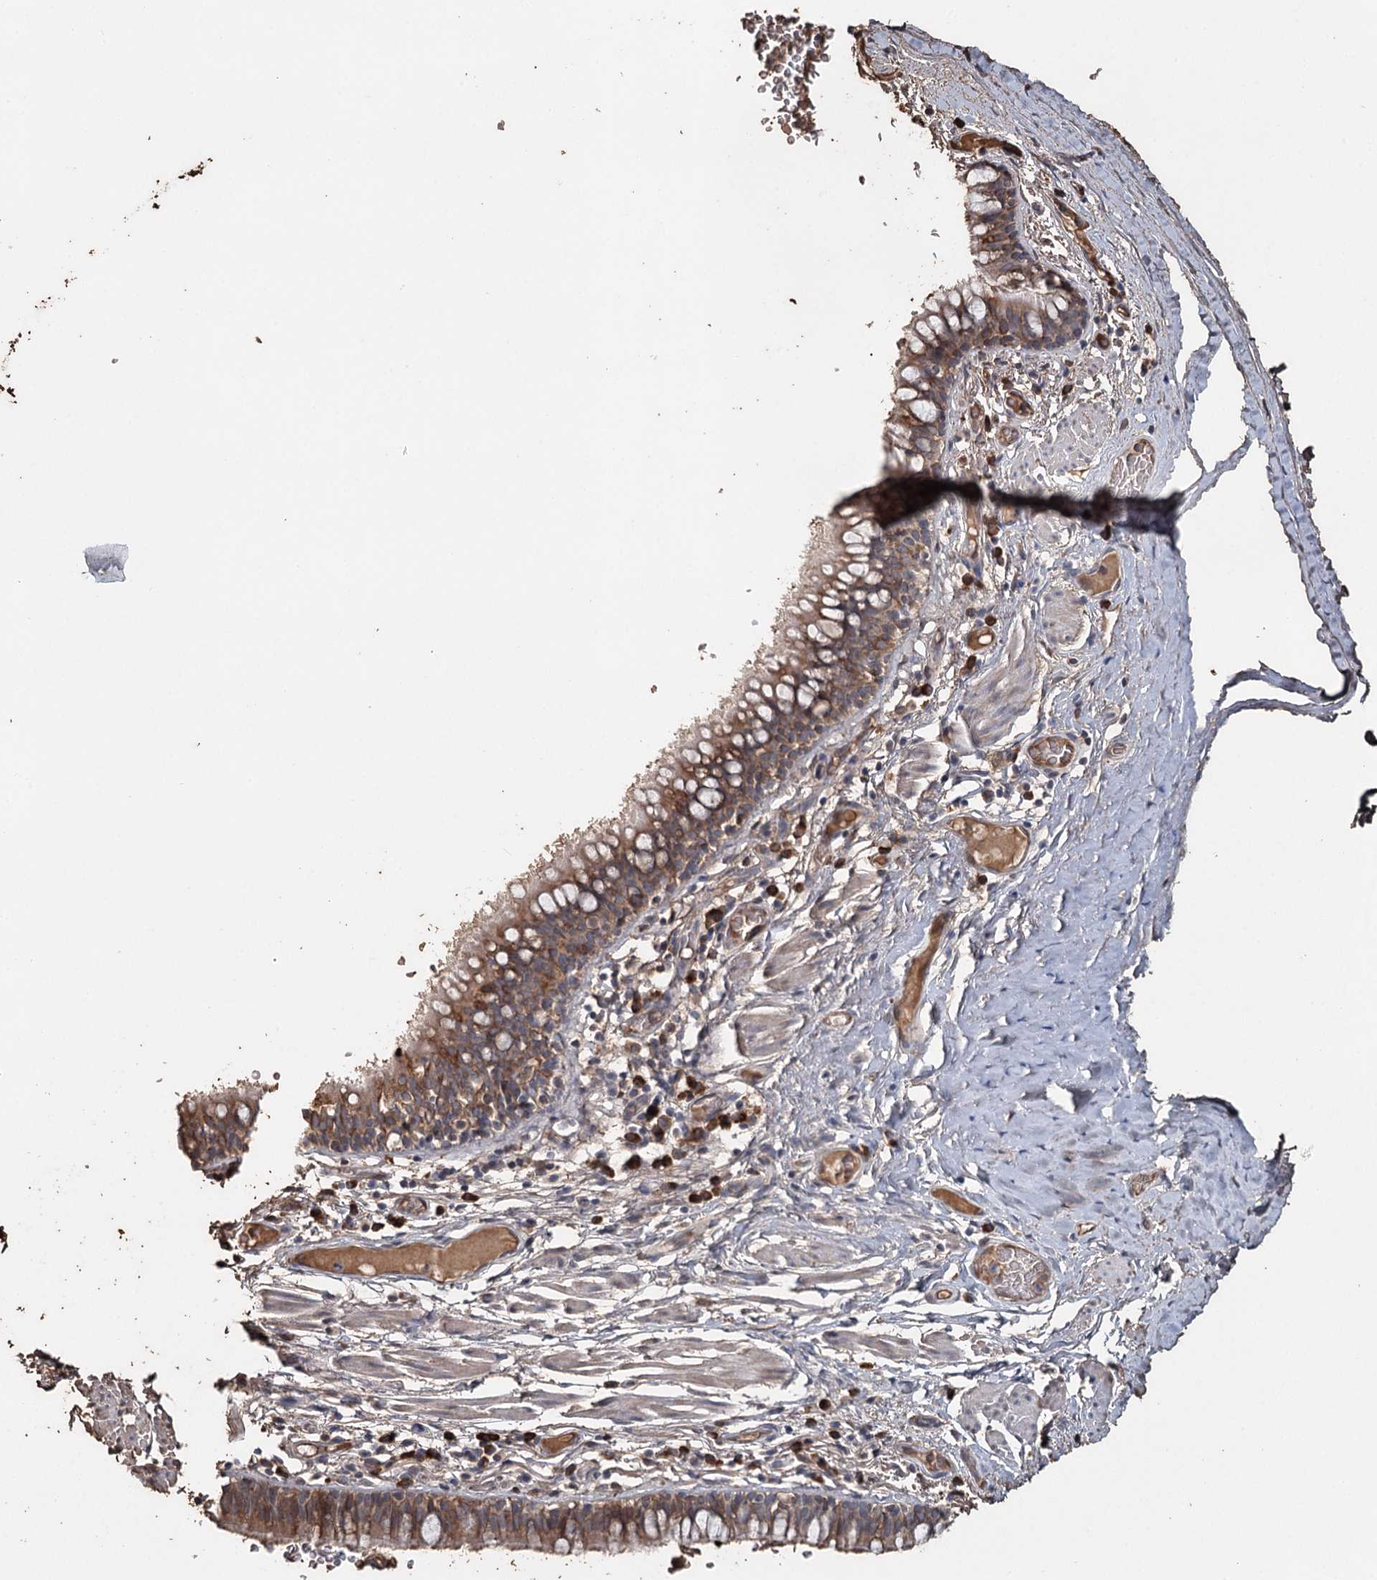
{"staining": {"intensity": "weak", "quantity": ">75%", "location": "cytoplasmic/membranous"}, "tissue": "bronchus", "cell_type": "Respiratory epithelial cells", "image_type": "normal", "snomed": [{"axis": "morphology", "description": "Normal tissue, NOS"}, {"axis": "topography", "description": "Cartilage tissue"}, {"axis": "topography", "description": "Bronchus"}], "caption": "A brown stain labels weak cytoplasmic/membranous expression of a protein in respiratory epithelial cells of unremarkable bronchus. The staining was performed using DAB (3,3'-diaminobenzidine), with brown indicating positive protein expression. Nuclei are stained blue with hematoxylin.", "gene": "SYVN1", "patient": {"sex": "female", "age": 36}}